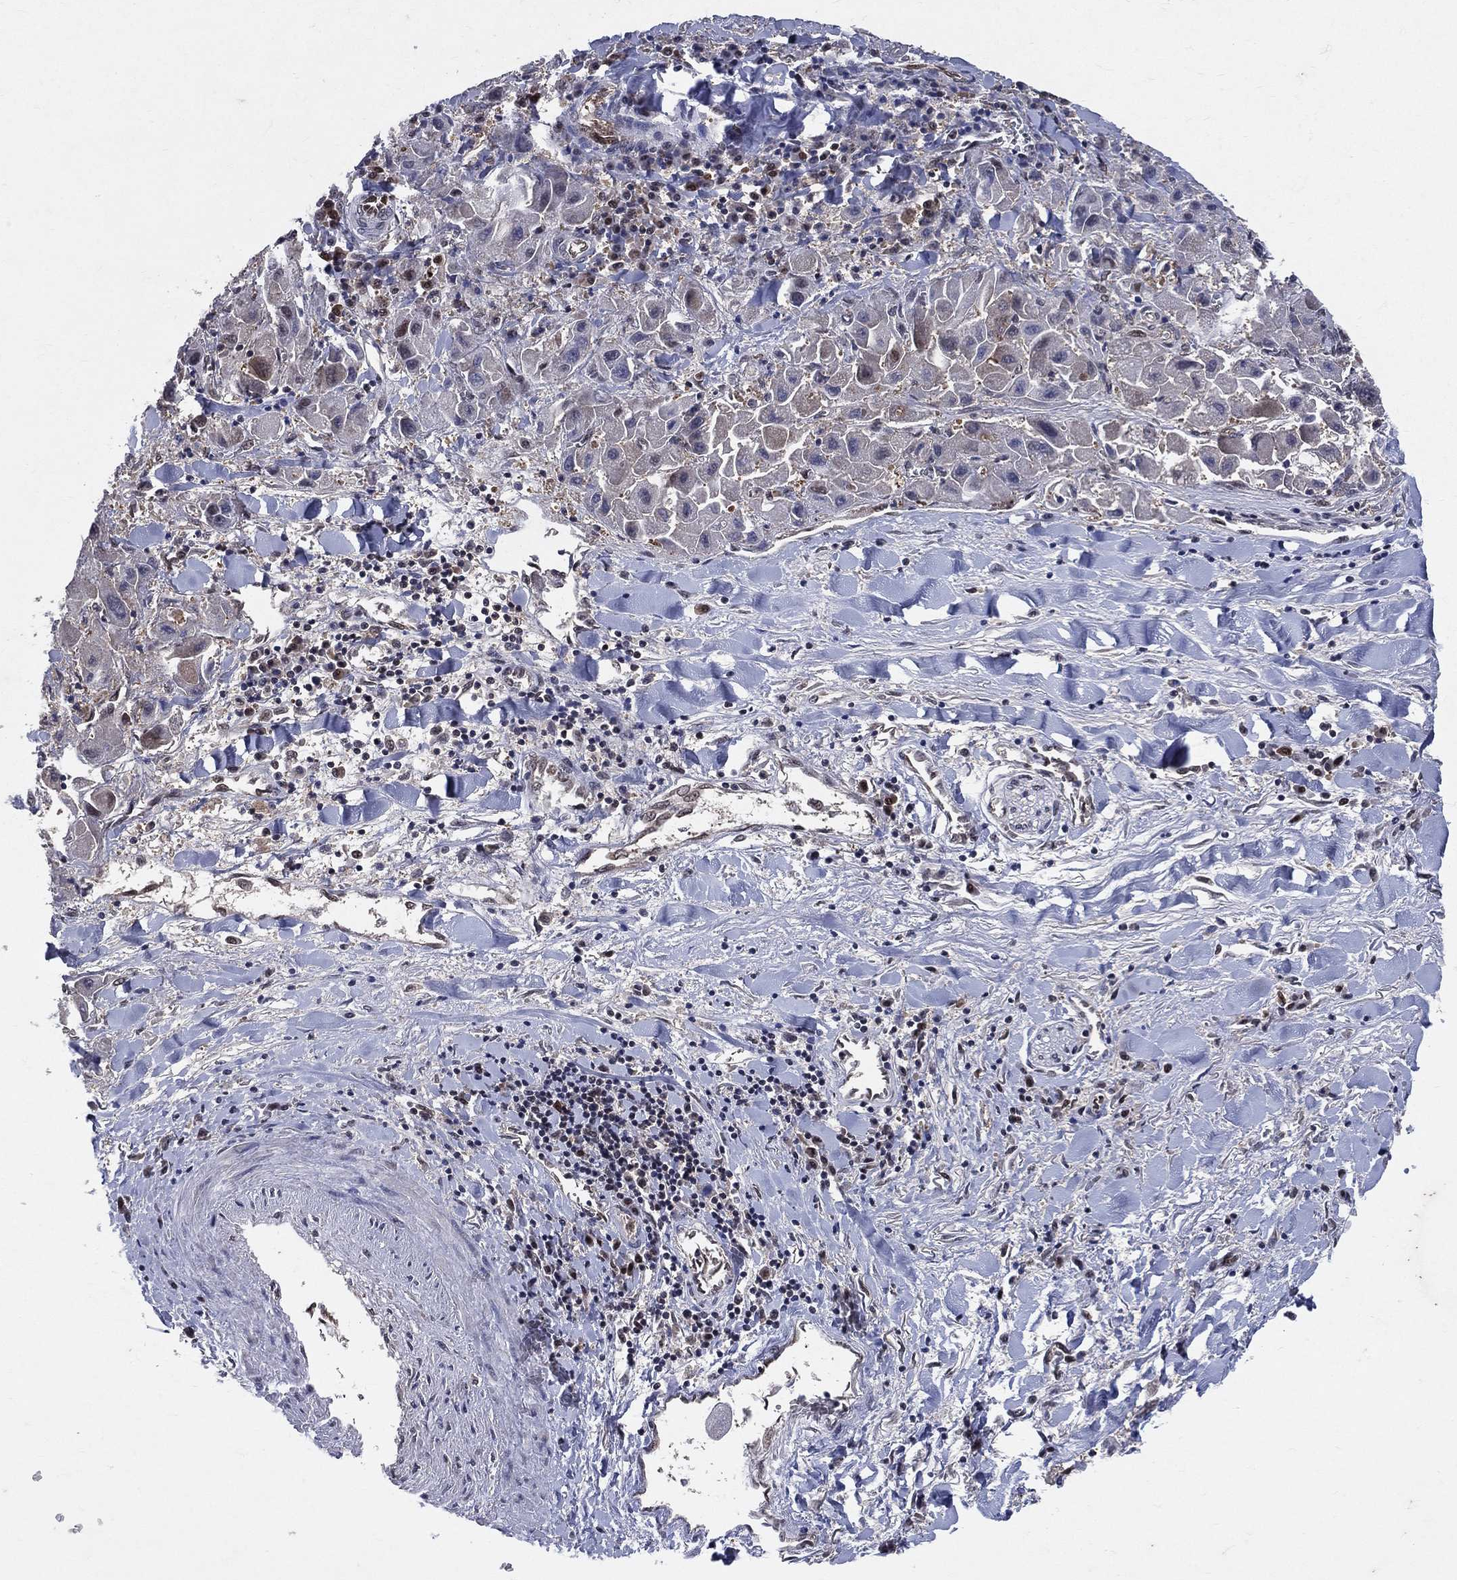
{"staining": {"intensity": "negative", "quantity": "none", "location": "none"}, "tissue": "liver cancer", "cell_type": "Tumor cells", "image_type": "cancer", "snomed": [{"axis": "morphology", "description": "Carcinoma, Hepatocellular, NOS"}, {"axis": "topography", "description": "Liver"}], "caption": "DAB (3,3'-diaminobenzidine) immunohistochemical staining of human liver cancer (hepatocellular carcinoma) demonstrates no significant positivity in tumor cells. (DAB (3,3'-diaminobenzidine) immunohistochemistry (IHC), high magnification).", "gene": "GMPR2", "patient": {"sex": "male", "age": 24}}